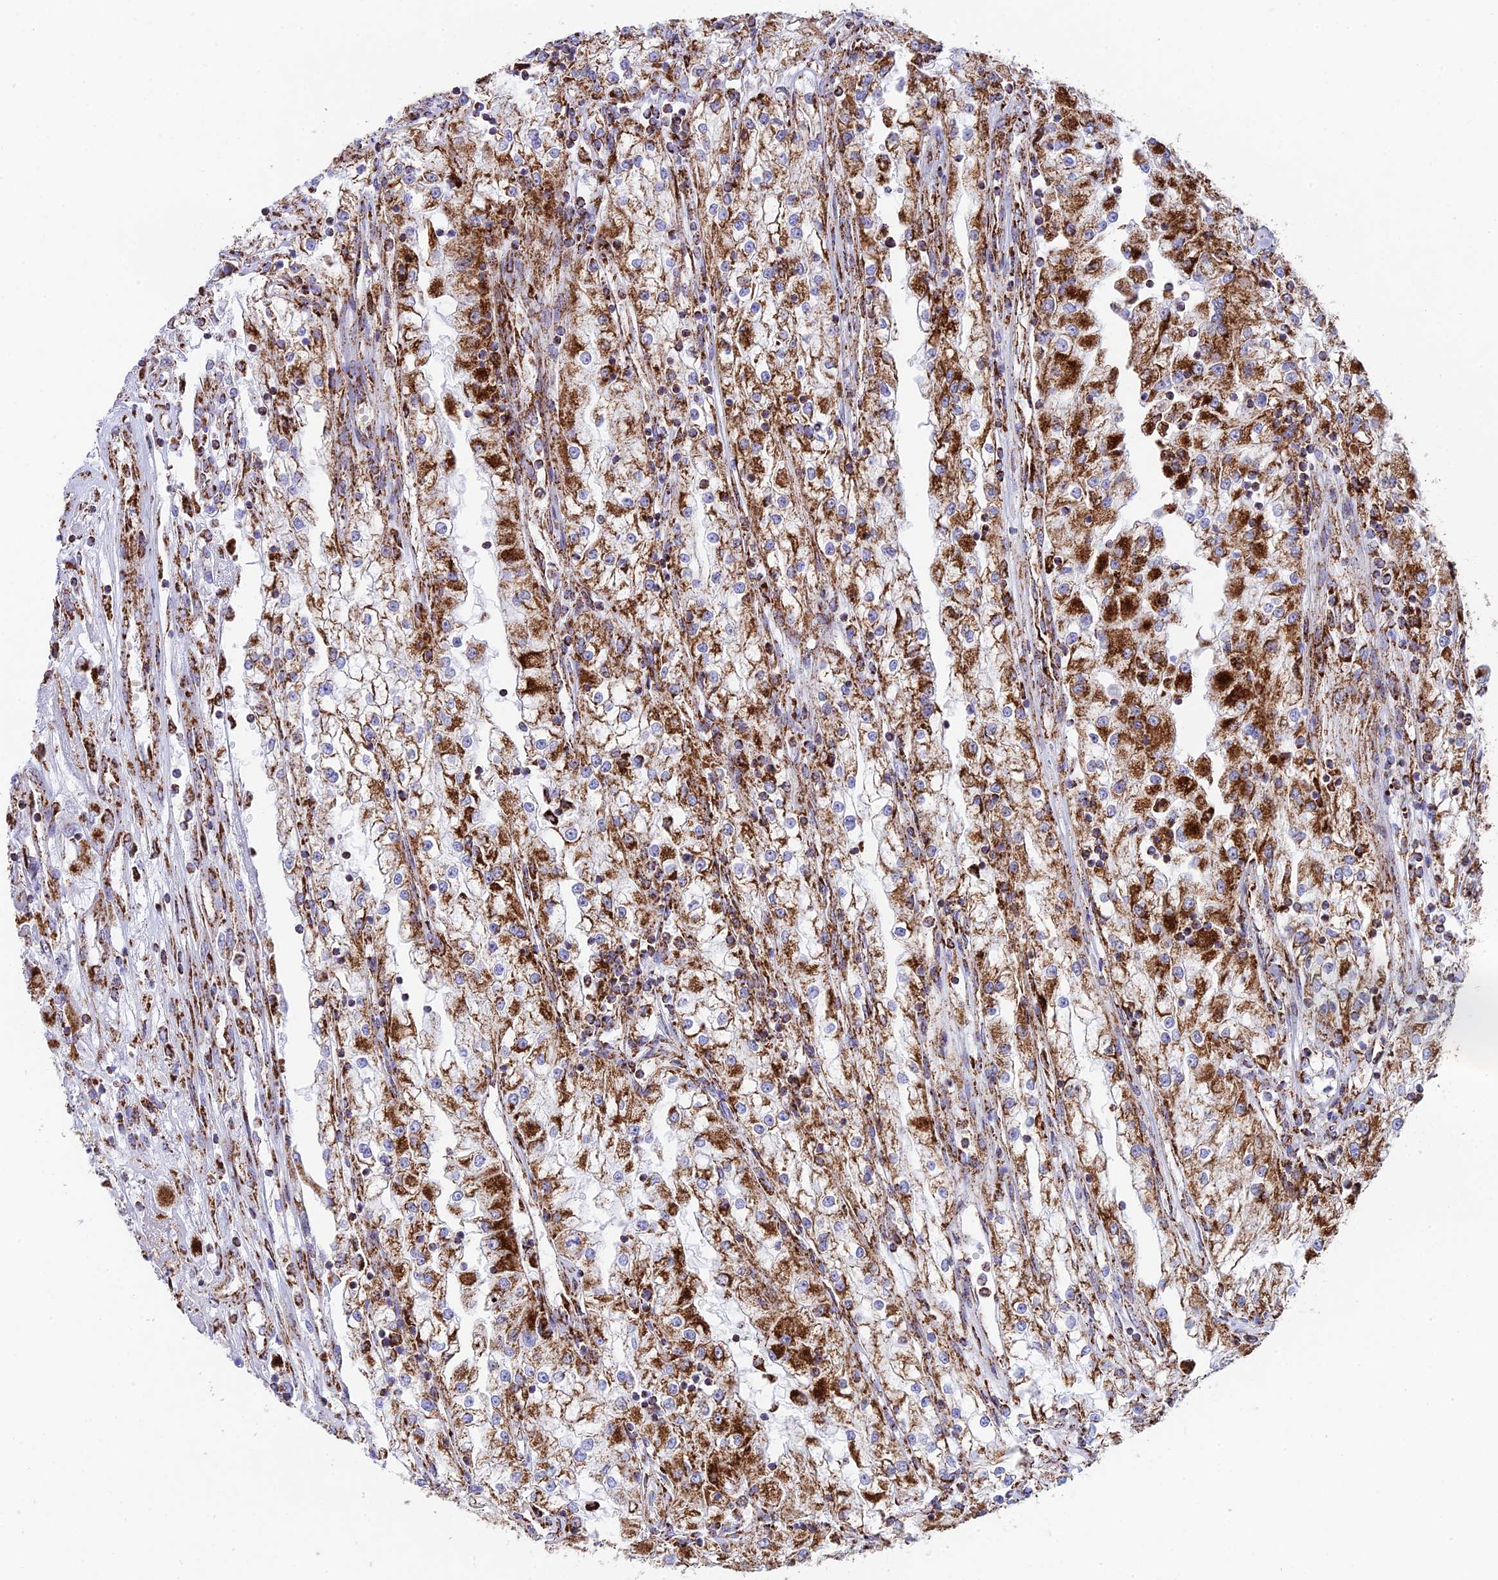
{"staining": {"intensity": "strong", "quantity": "25%-75%", "location": "cytoplasmic/membranous"}, "tissue": "renal cancer", "cell_type": "Tumor cells", "image_type": "cancer", "snomed": [{"axis": "morphology", "description": "Adenocarcinoma, NOS"}, {"axis": "topography", "description": "Kidney"}], "caption": "Protein expression by IHC demonstrates strong cytoplasmic/membranous staining in about 25%-75% of tumor cells in renal cancer (adenocarcinoma).", "gene": "CHCHD3", "patient": {"sex": "female", "age": 52}}